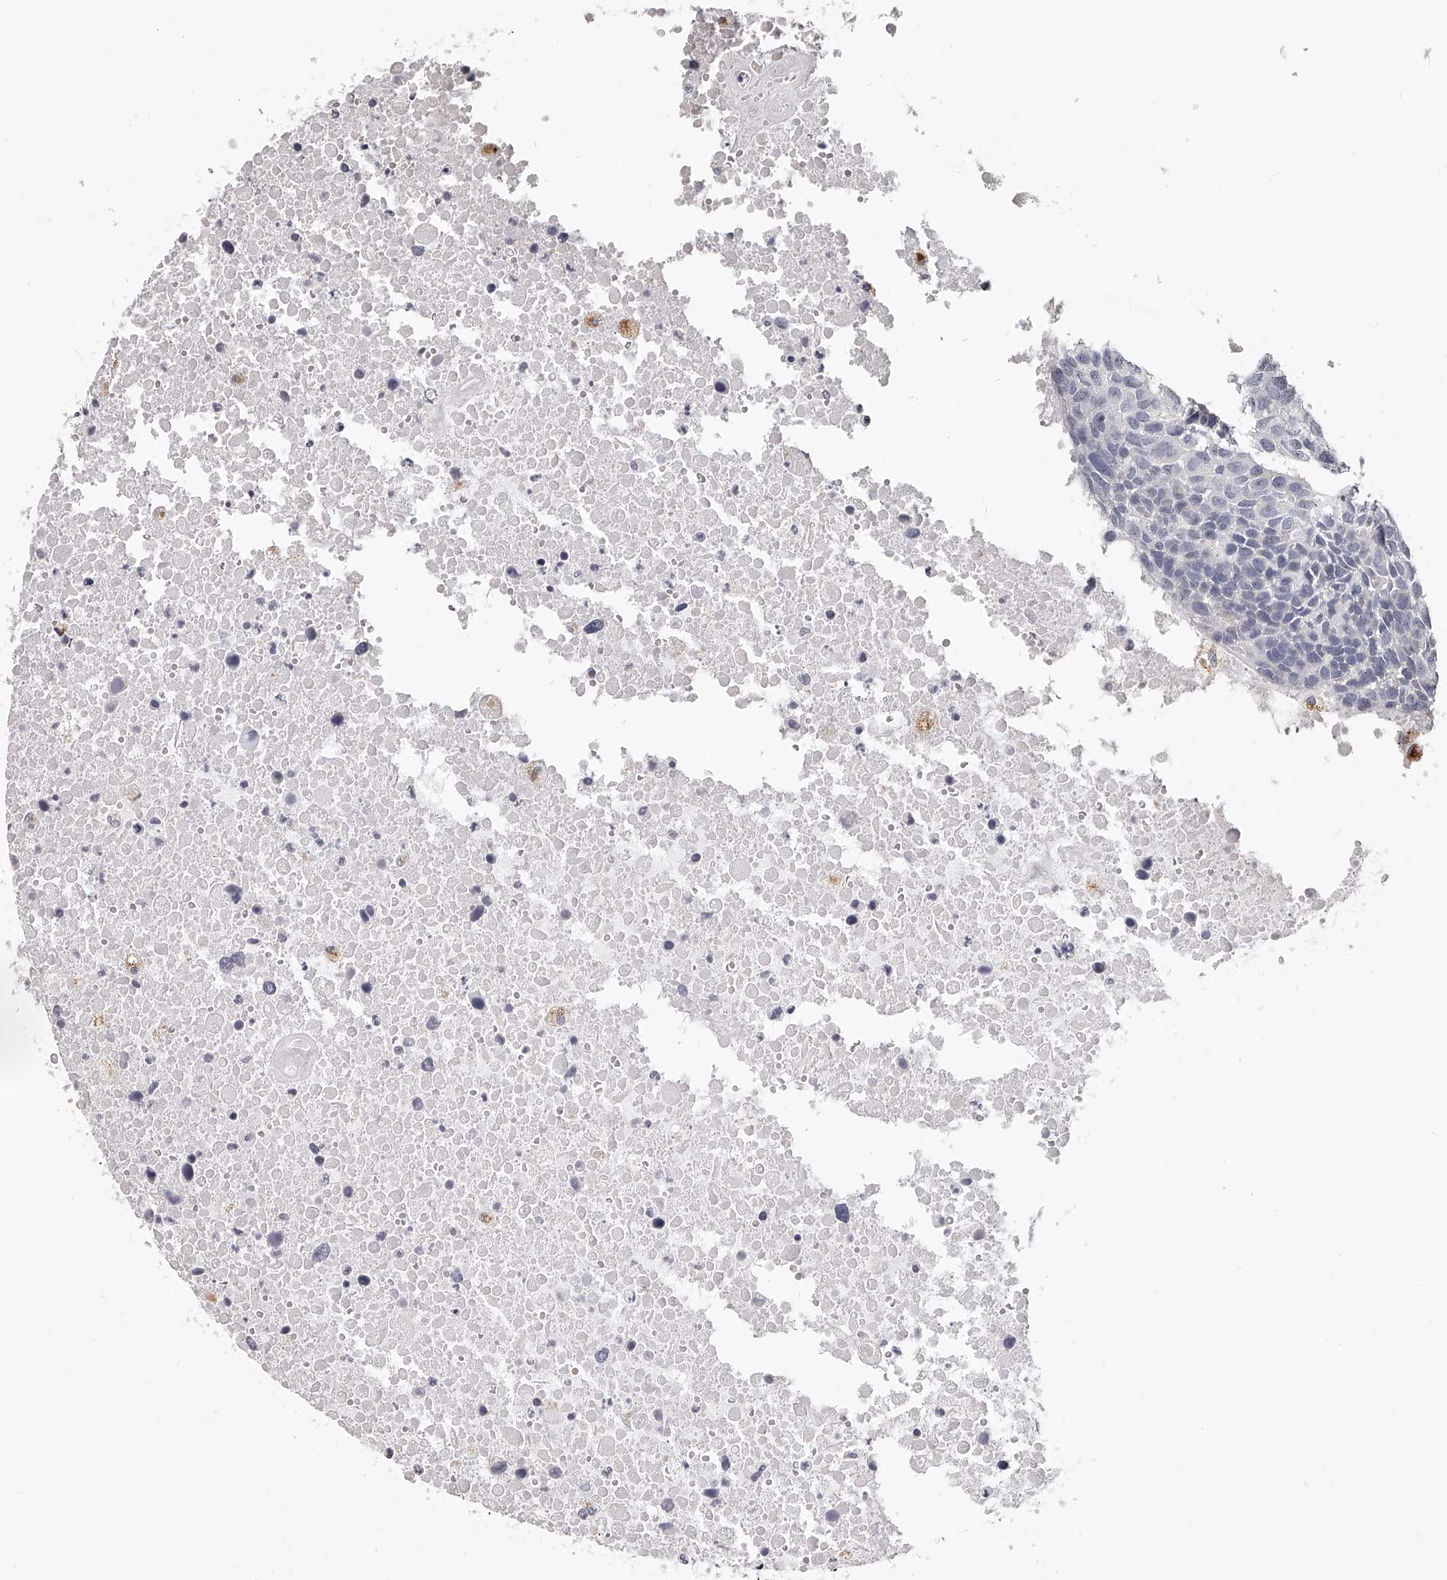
{"staining": {"intensity": "negative", "quantity": "none", "location": "none"}, "tissue": "head and neck cancer", "cell_type": "Tumor cells", "image_type": "cancer", "snomed": [{"axis": "morphology", "description": "Squamous cell carcinoma, NOS"}, {"axis": "topography", "description": "Head-Neck"}], "caption": "High power microscopy micrograph of an immunohistochemistry photomicrograph of squamous cell carcinoma (head and neck), revealing no significant expression in tumor cells. (Immunohistochemistry, brightfield microscopy, high magnification).", "gene": "DMRT1", "patient": {"sex": "male", "age": 66}}